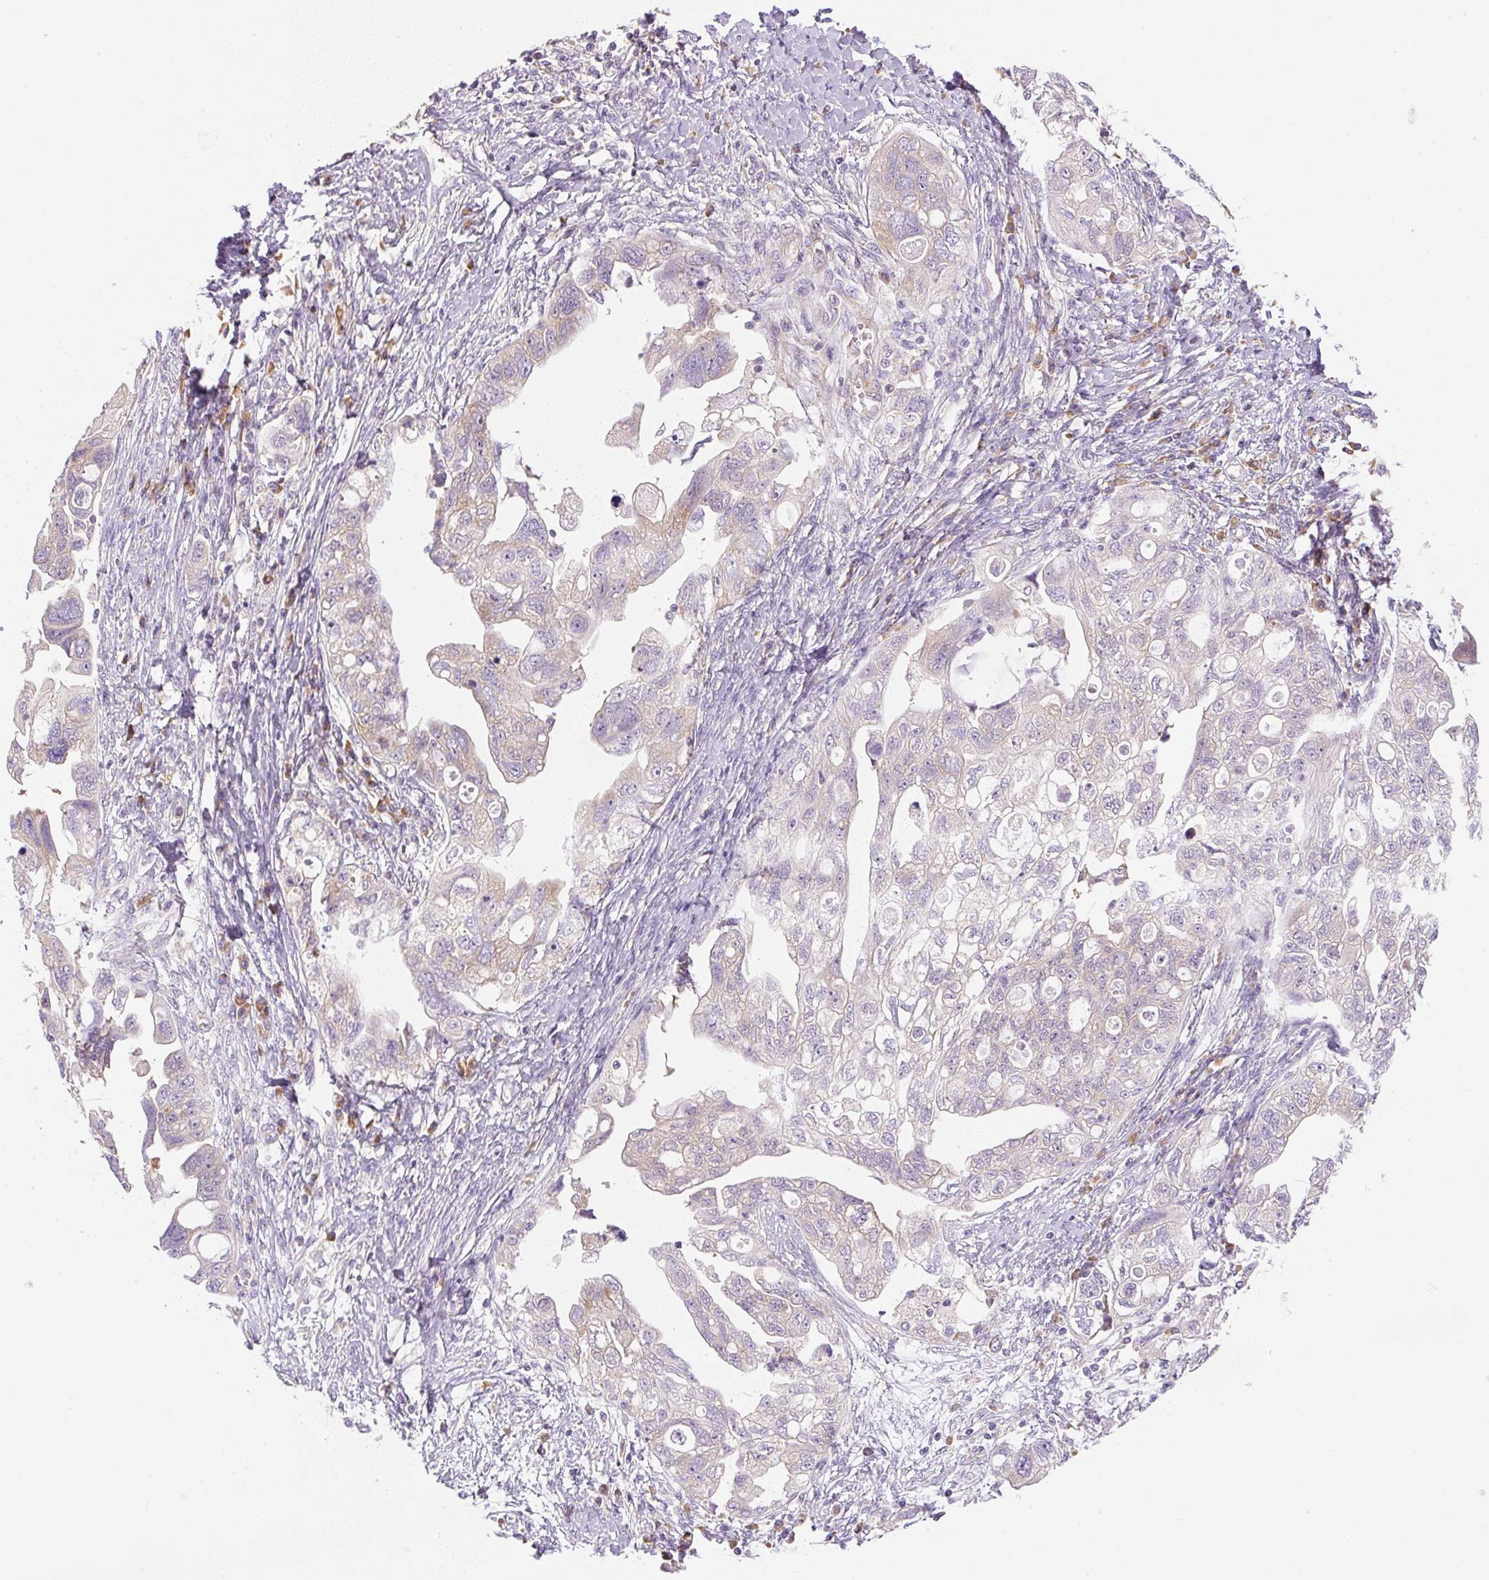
{"staining": {"intensity": "negative", "quantity": "none", "location": "none"}, "tissue": "ovarian cancer", "cell_type": "Tumor cells", "image_type": "cancer", "snomed": [{"axis": "morphology", "description": "Carcinoma, NOS"}, {"axis": "morphology", "description": "Cystadenocarcinoma, serous, NOS"}, {"axis": "topography", "description": "Ovary"}], "caption": "This photomicrograph is of ovarian cancer stained with immunohistochemistry (IHC) to label a protein in brown with the nuclei are counter-stained blue. There is no staining in tumor cells.", "gene": "RPL18A", "patient": {"sex": "female", "age": 69}}